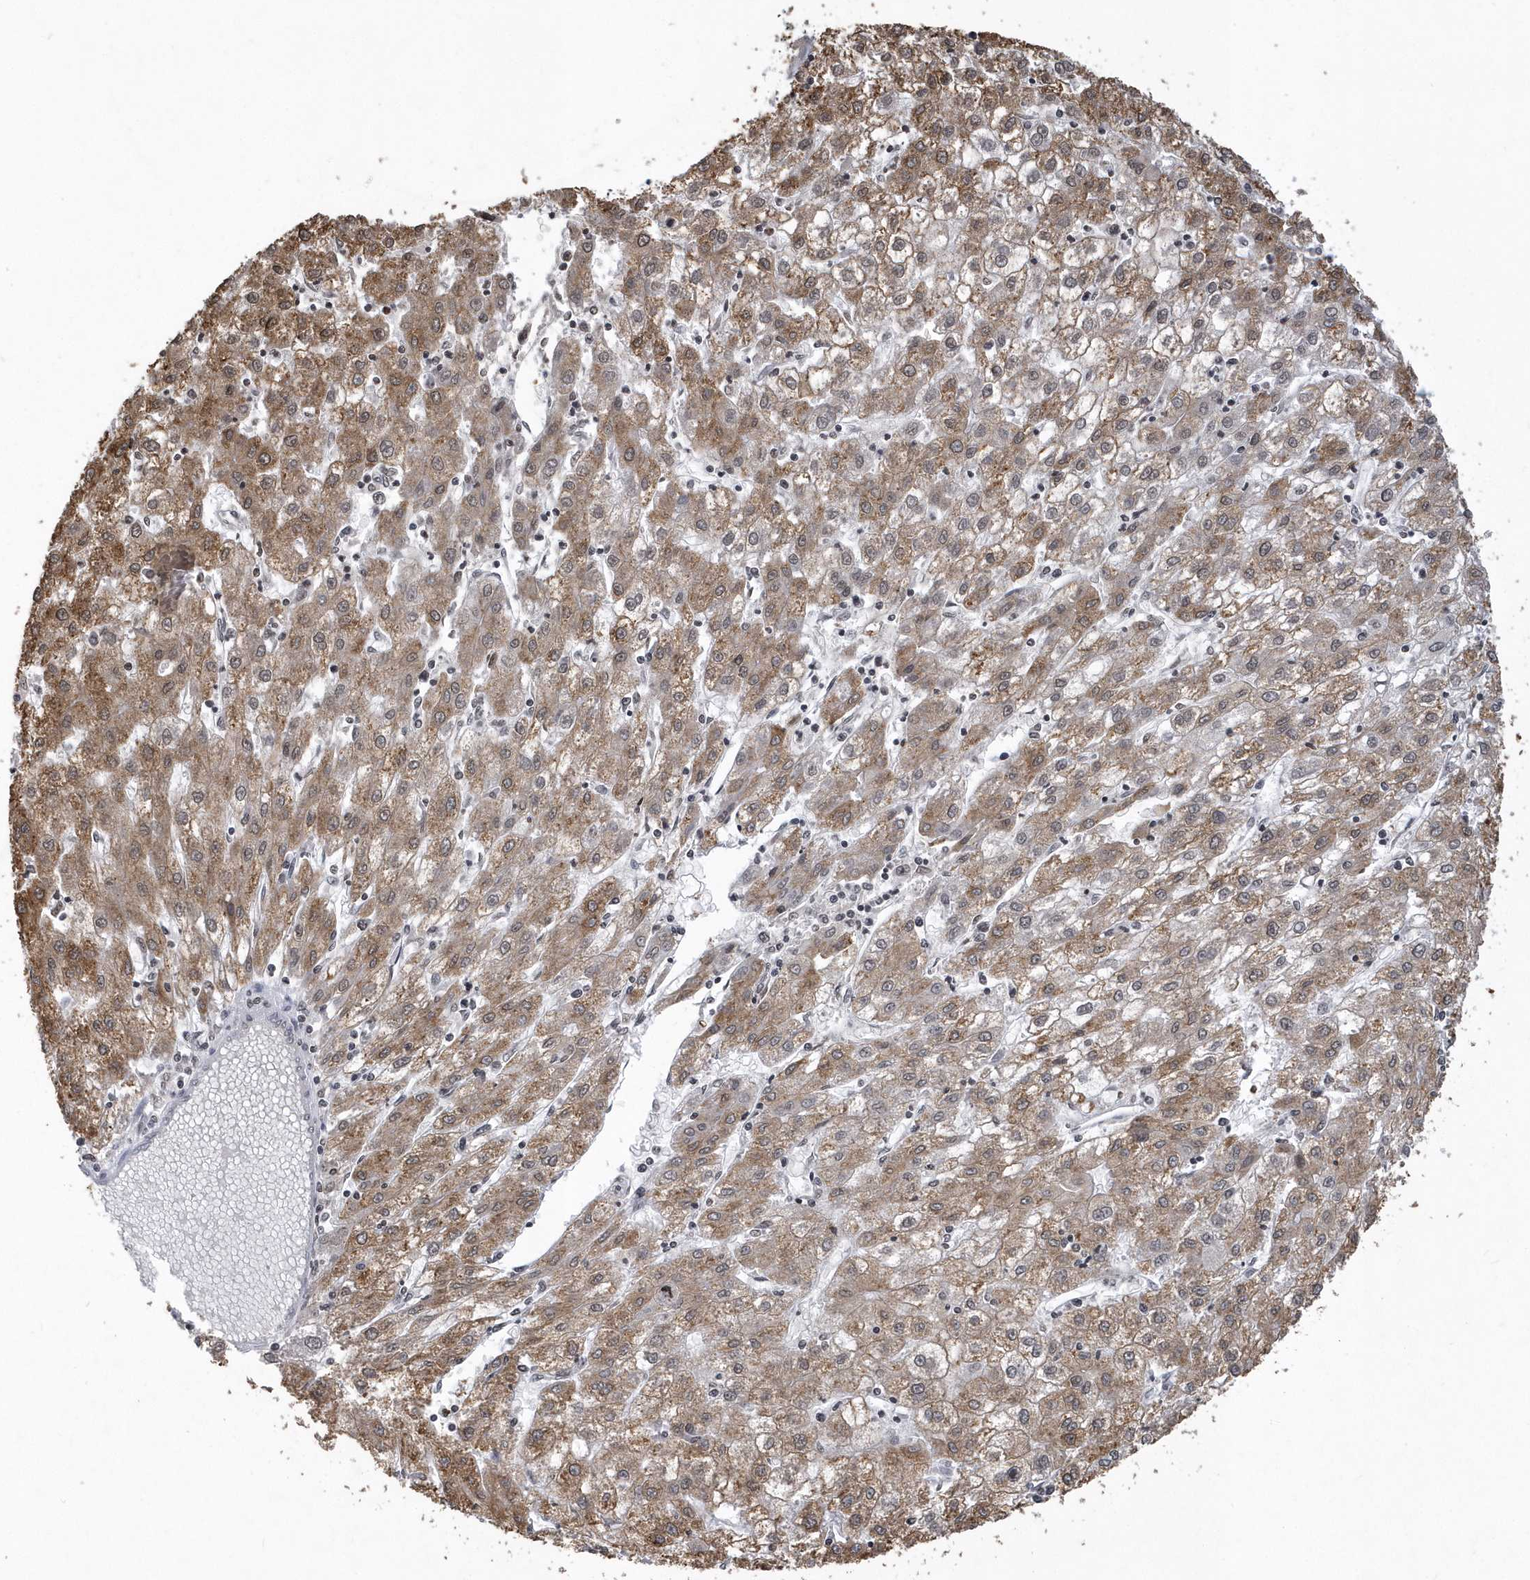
{"staining": {"intensity": "moderate", "quantity": ">75%", "location": "cytoplasmic/membranous"}, "tissue": "liver cancer", "cell_type": "Tumor cells", "image_type": "cancer", "snomed": [{"axis": "morphology", "description": "Carcinoma, Hepatocellular, NOS"}, {"axis": "topography", "description": "Liver"}], "caption": "Approximately >75% of tumor cells in human liver hepatocellular carcinoma demonstrate moderate cytoplasmic/membranous protein expression as visualized by brown immunohistochemical staining.", "gene": "VWA5B2", "patient": {"sex": "male", "age": 72}}